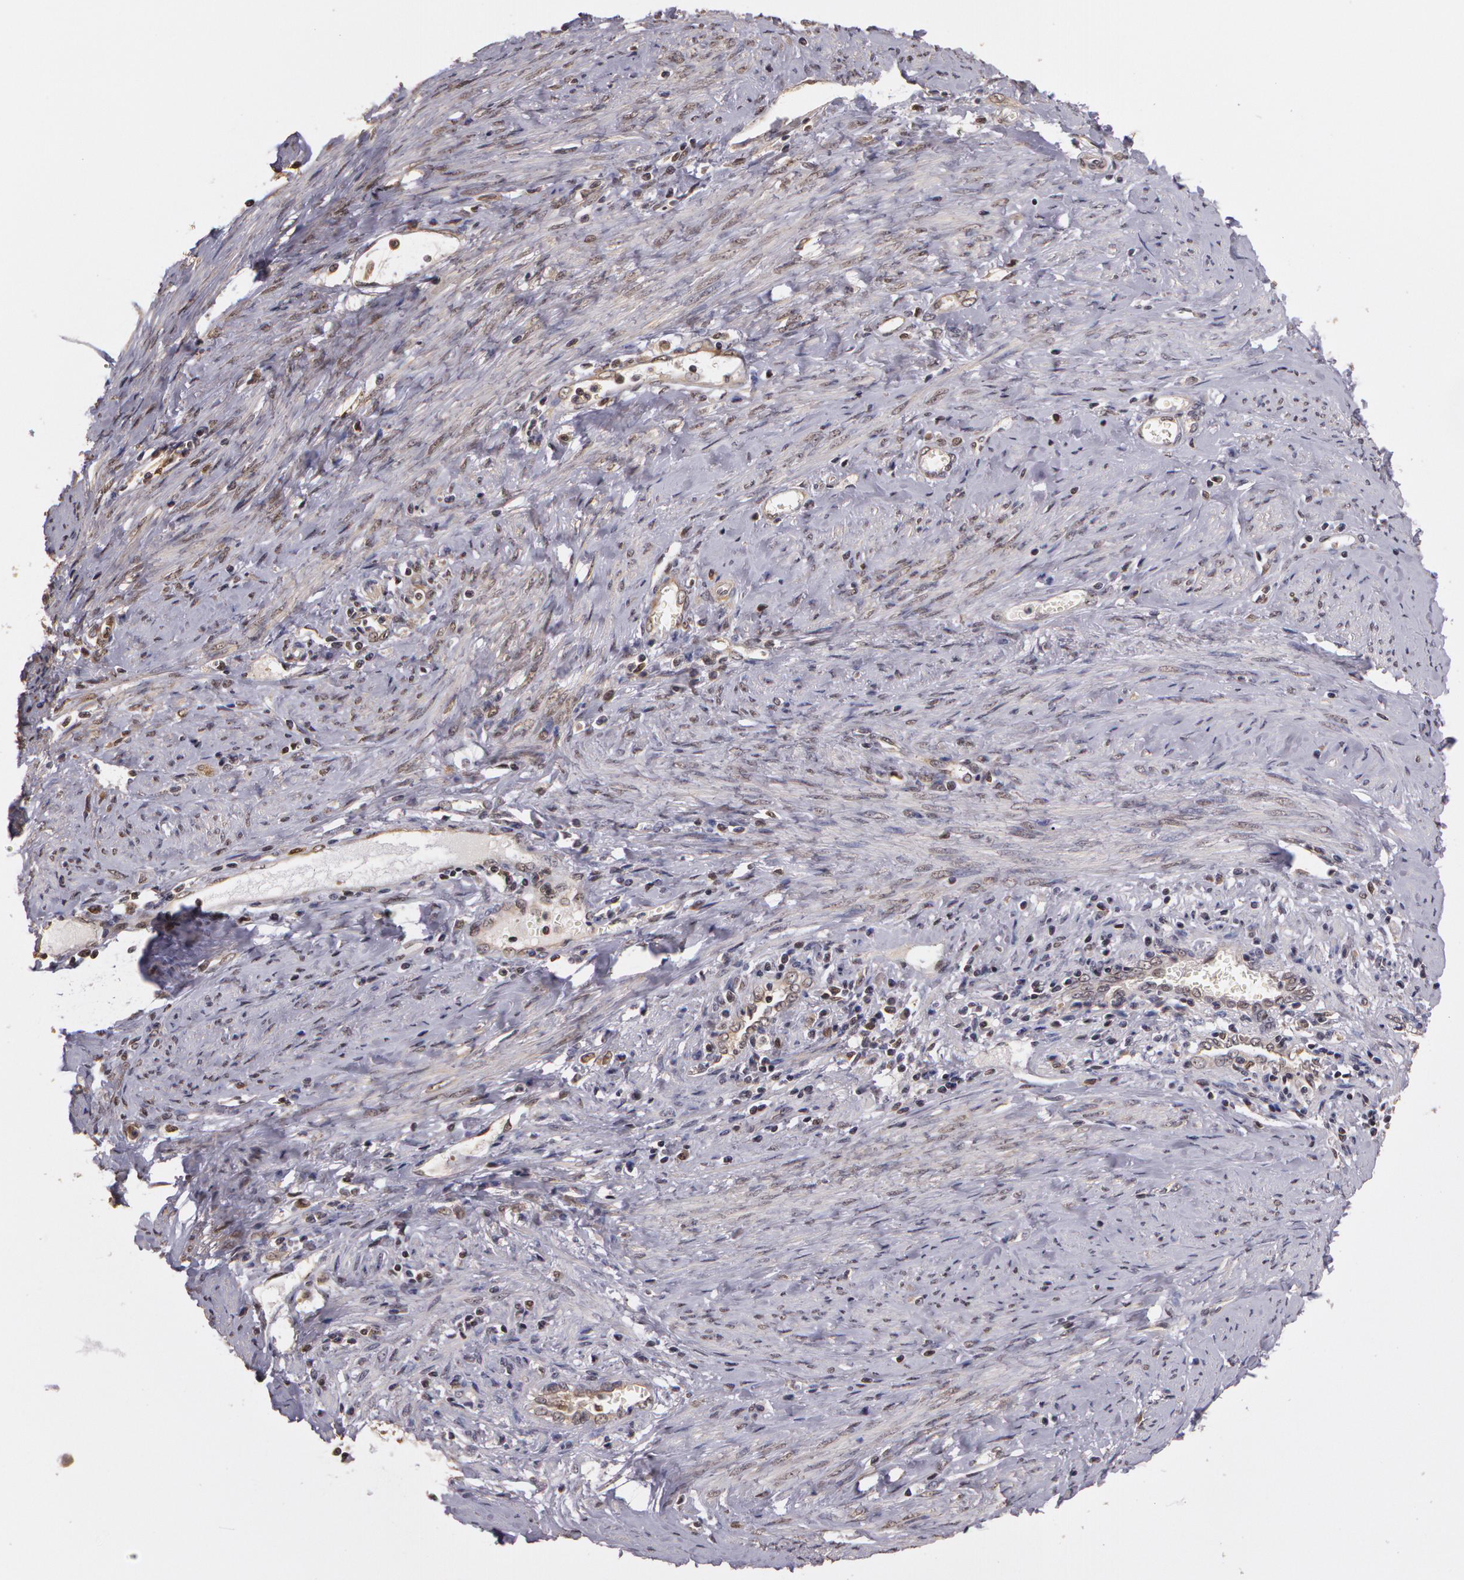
{"staining": {"intensity": "negative", "quantity": "none", "location": "none"}, "tissue": "cervical cancer", "cell_type": "Tumor cells", "image_type": "cancer", "snomed": [{"axis": "morphology", "description": "Normal tissue, NOS"}, {"axis": "morphology", "description": "Adenocarcinoma, NOS"}, {"axis": "topography", "description": "Cervix"}], "caption": "The image displays no significant positivity in tumor cells of adenocarcinoma (cervical).", "gene": "AHSA1", "patient": {"sex": "female", "age": 34}}